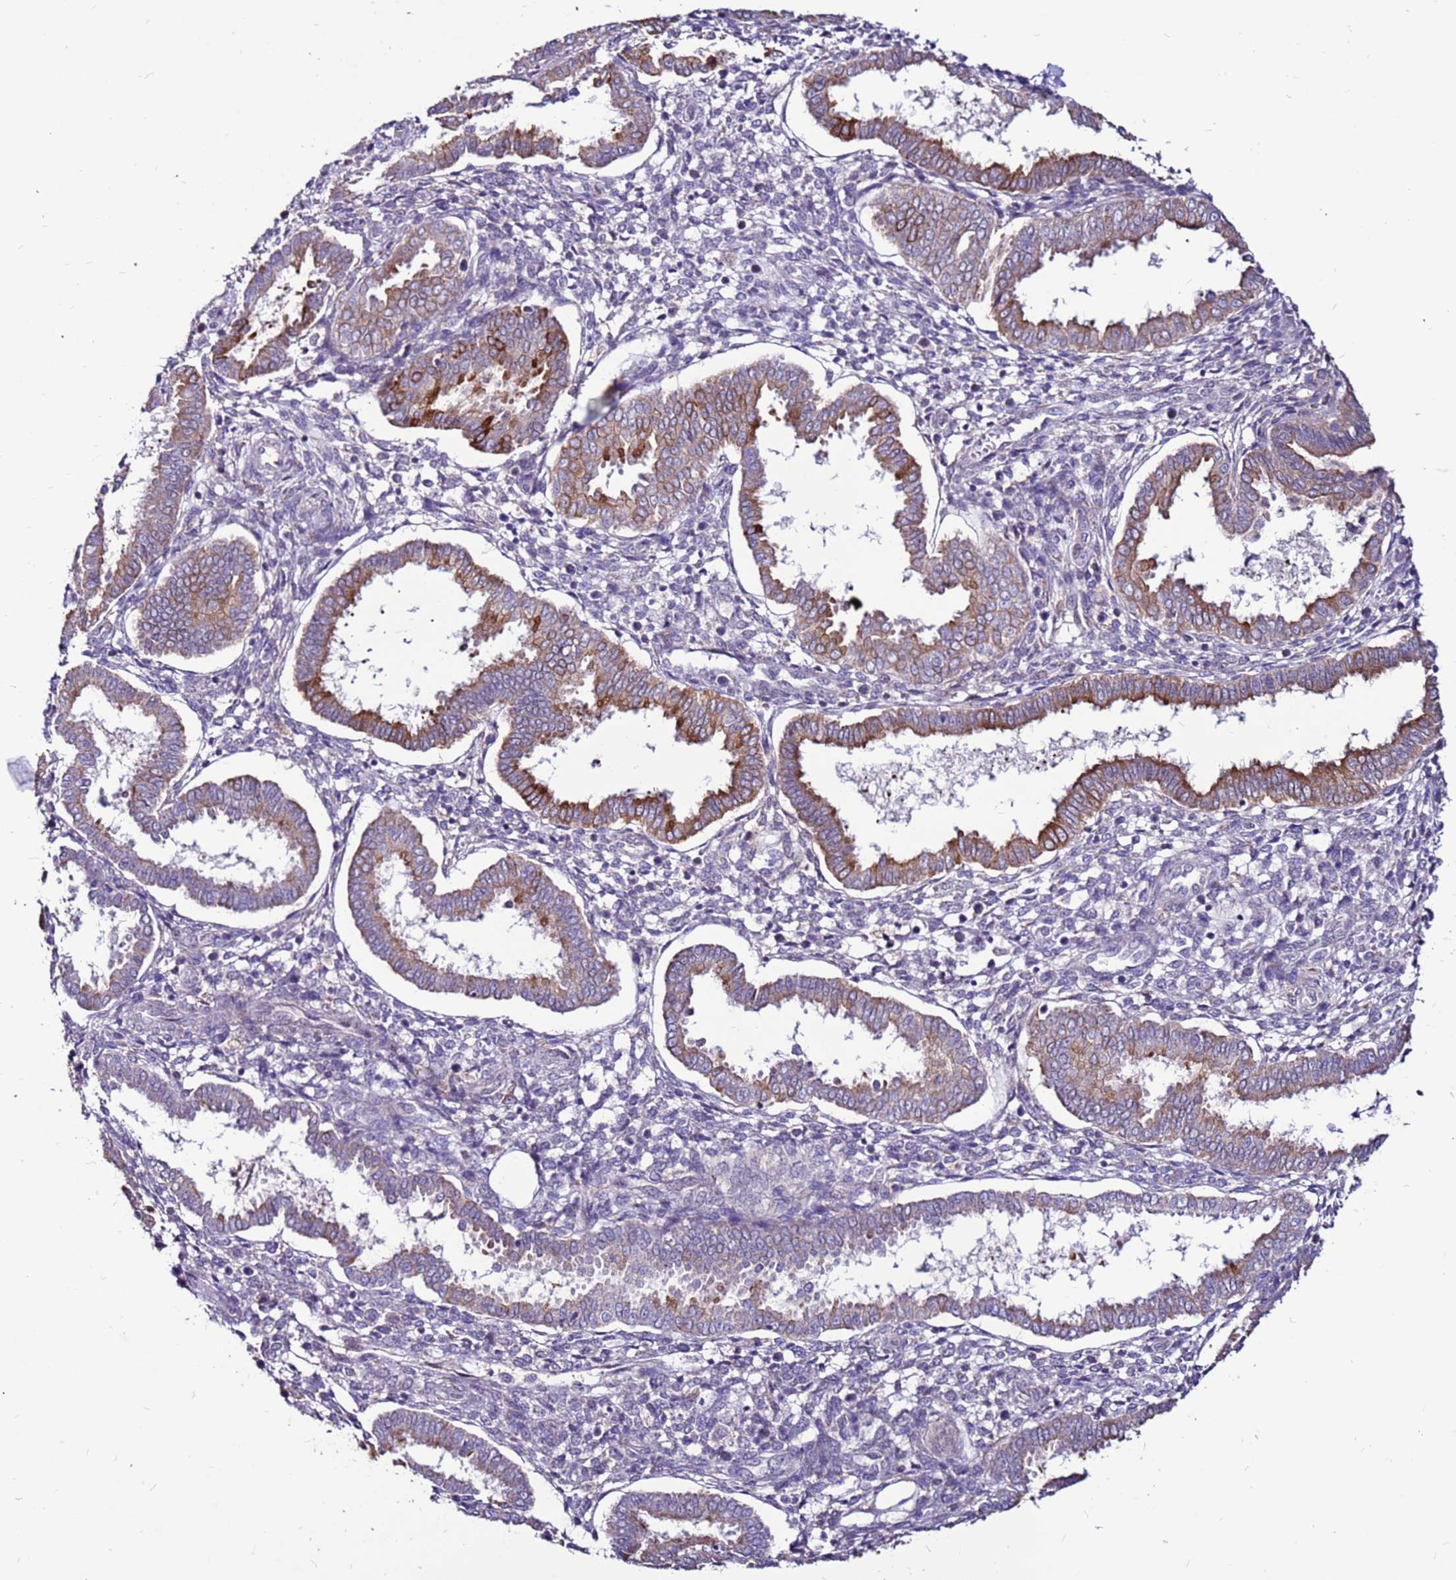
{"staining": {"intensity": "negative", "quantity": "none", "location": "none"}, "tissue": "endometrium", "cell_type": "Cells in endometrial stroma", "image_type": "normal", "snomed": [{"axis": "morphology", "description": "Normal tissue, NOS"}, {"axis": "topography", "description": "Endometrium"}], "caption": "Micrograph shows no significant protein expression in cells in endometrial stroma of normal endometrium. (DAB (3,3'-diaminobenzidine) IHC with hematoxylin counter stain).", "gene": "SLC44A3", "patient": {"sex": "female", "age": 24}}